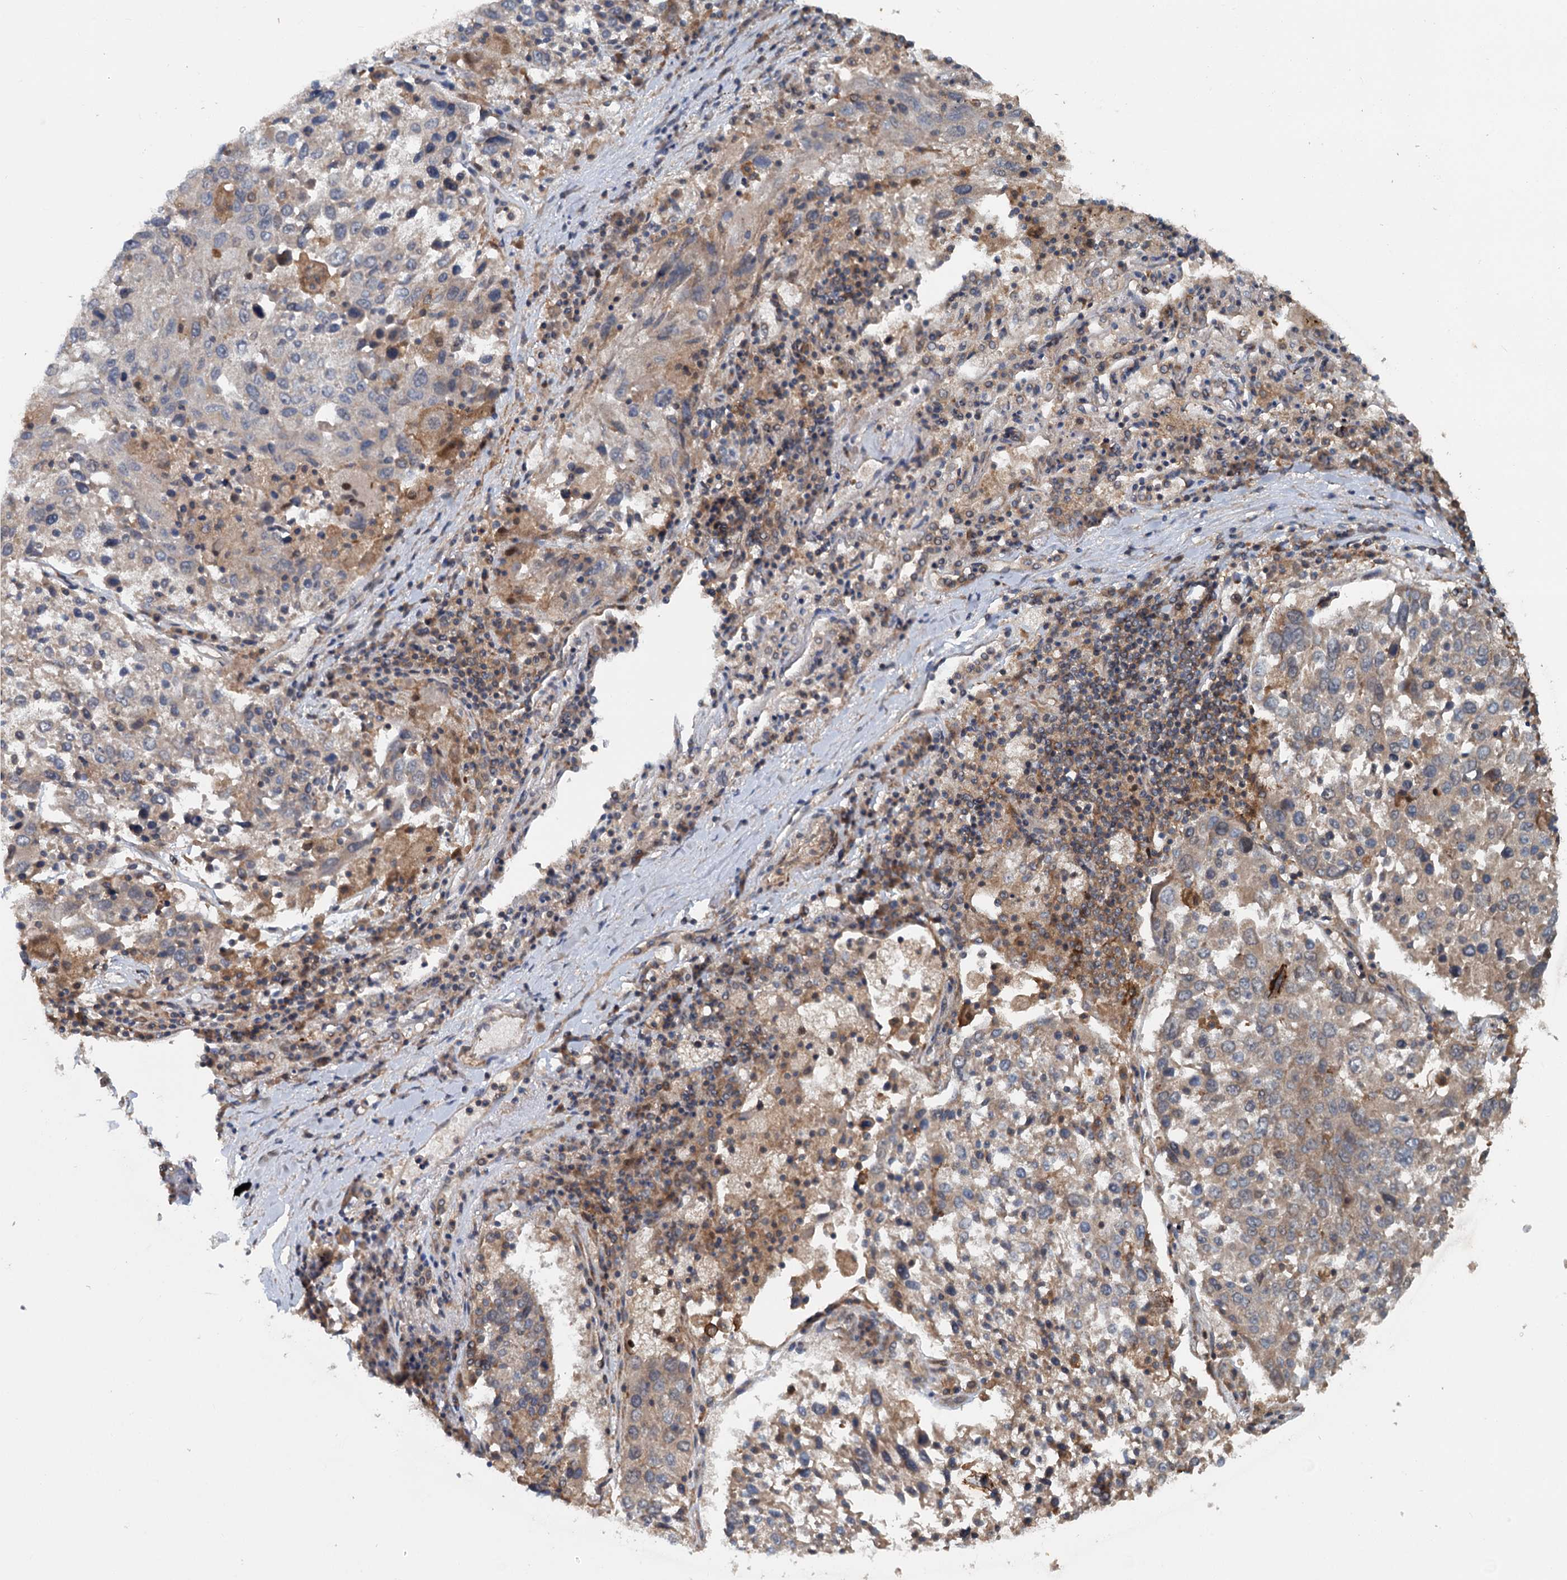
{"staining": {"intensity": "weak", "quantity": "25%-75%", "location": "cytoplasmic/membranous"}, "tissue": "lung cancer", "cell_type": "Tumor cells", "image_type": "cancer", "snomed": [{"axis": "morphology", "description": "Squamous cell carcinoma, NOS"}, {"axis": "topography", "description": "Lung"}], "caption": "The immunohistochemical stain labels weak cytoplasmic/membranous positivity in tumor cells of lung cancer tissue. (DAB (3,3'-diaminobenzidine) = brown stain, brightfield microscopy at high magnification).", "gene": "TEDC1", "patient": {"sex": "male", "age": 65}}